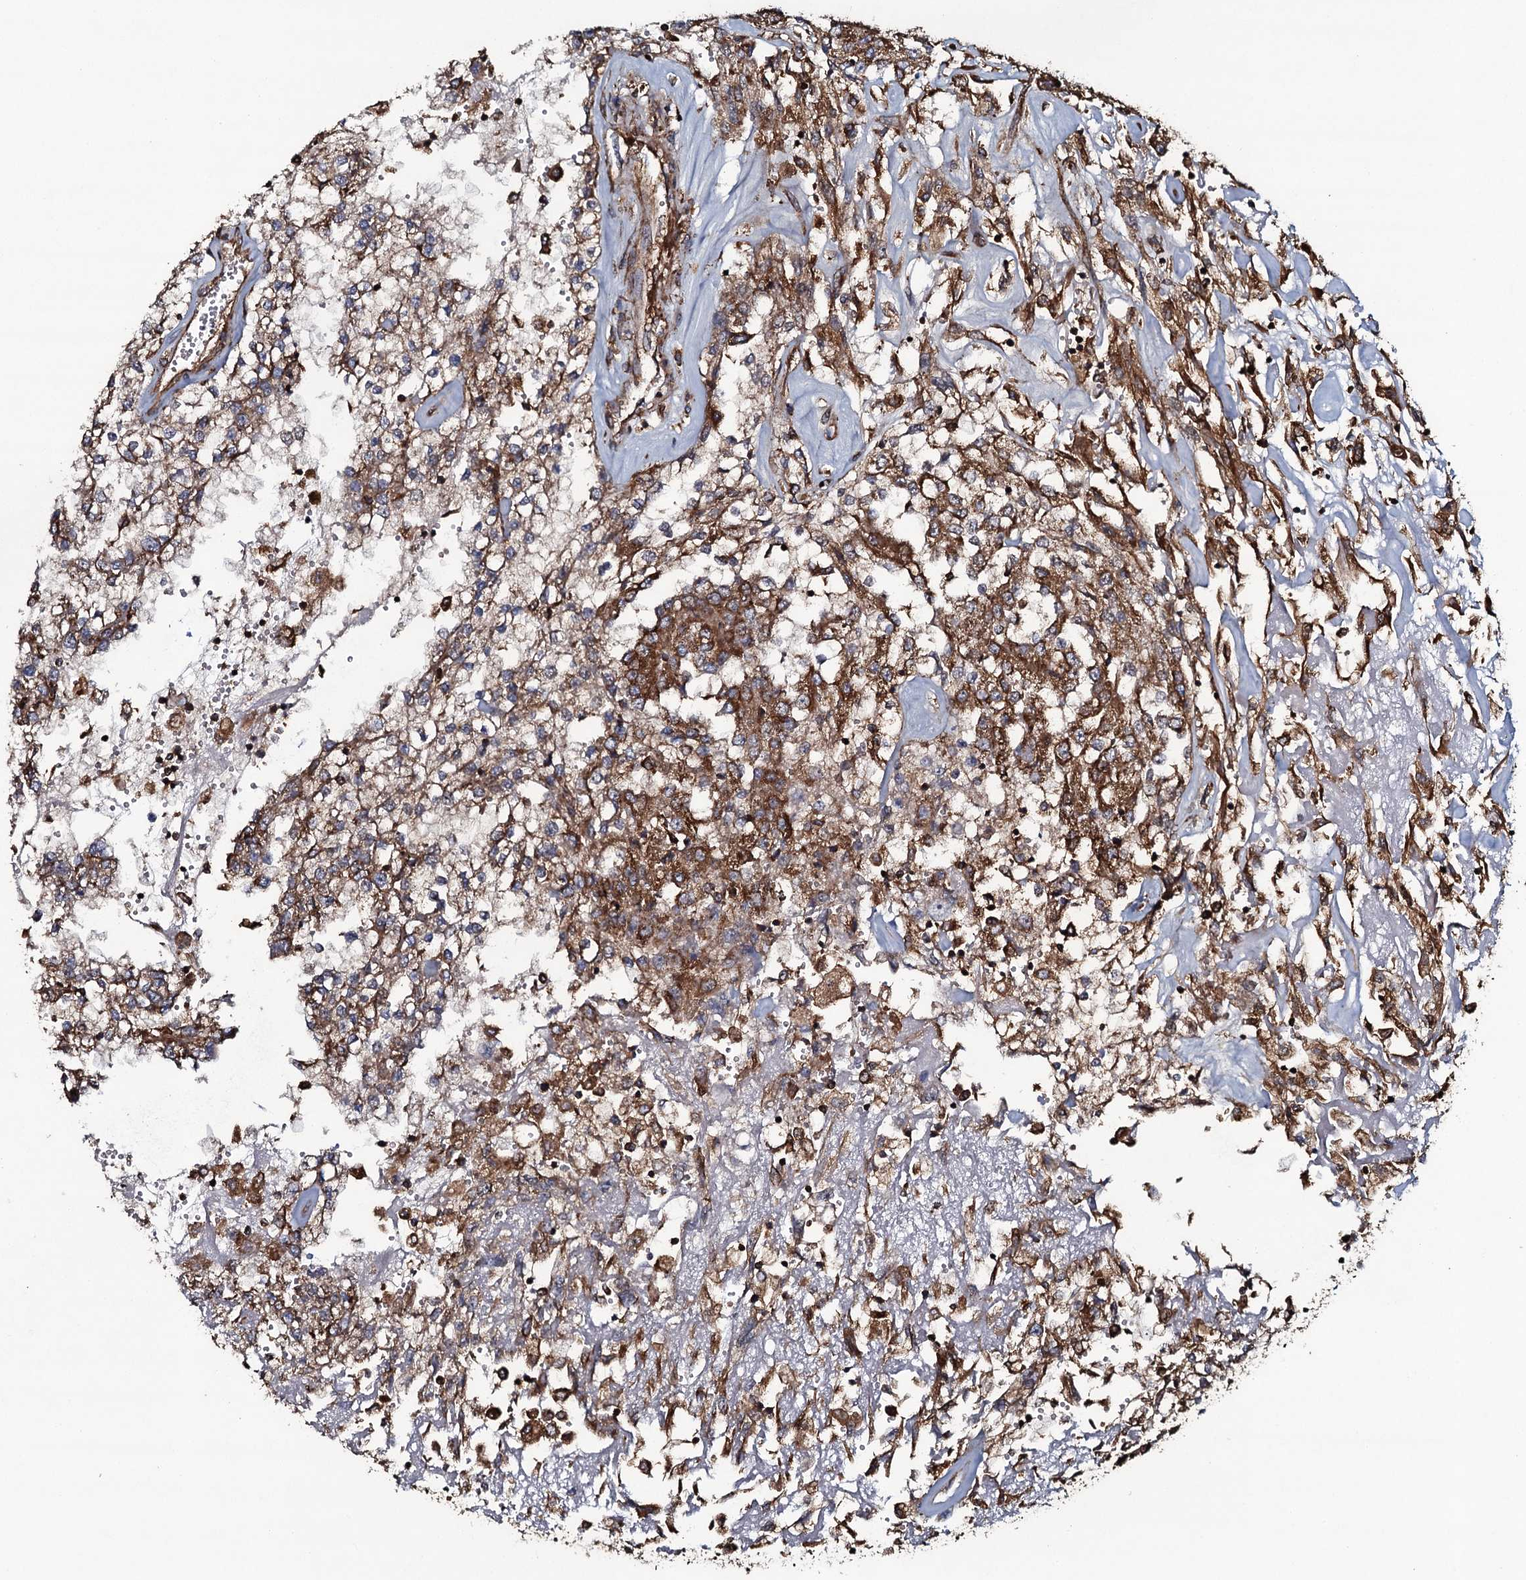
{"staining": {"intensity": "strong", "quantity": ">75%", "location": "cytoplasmic/membranous"}, "tissue": "renal cancer", "cell_type": "Tumor cells", "image_type": "cancer", "snomed": [{"axis": "morphology", "description": "Adenocarcinoma, NOS"}, {"axis": "topography", "description": "Kidney"}], "caption": "The image exhibits immunohistochemical staining of renal adenocarcinoma. There is strong cytoplasmic/membranous staining is appreciated in approximately >75% of tumor cells.", "gene": "VWA8", "patient": {"sex": "female", "age": 52}}